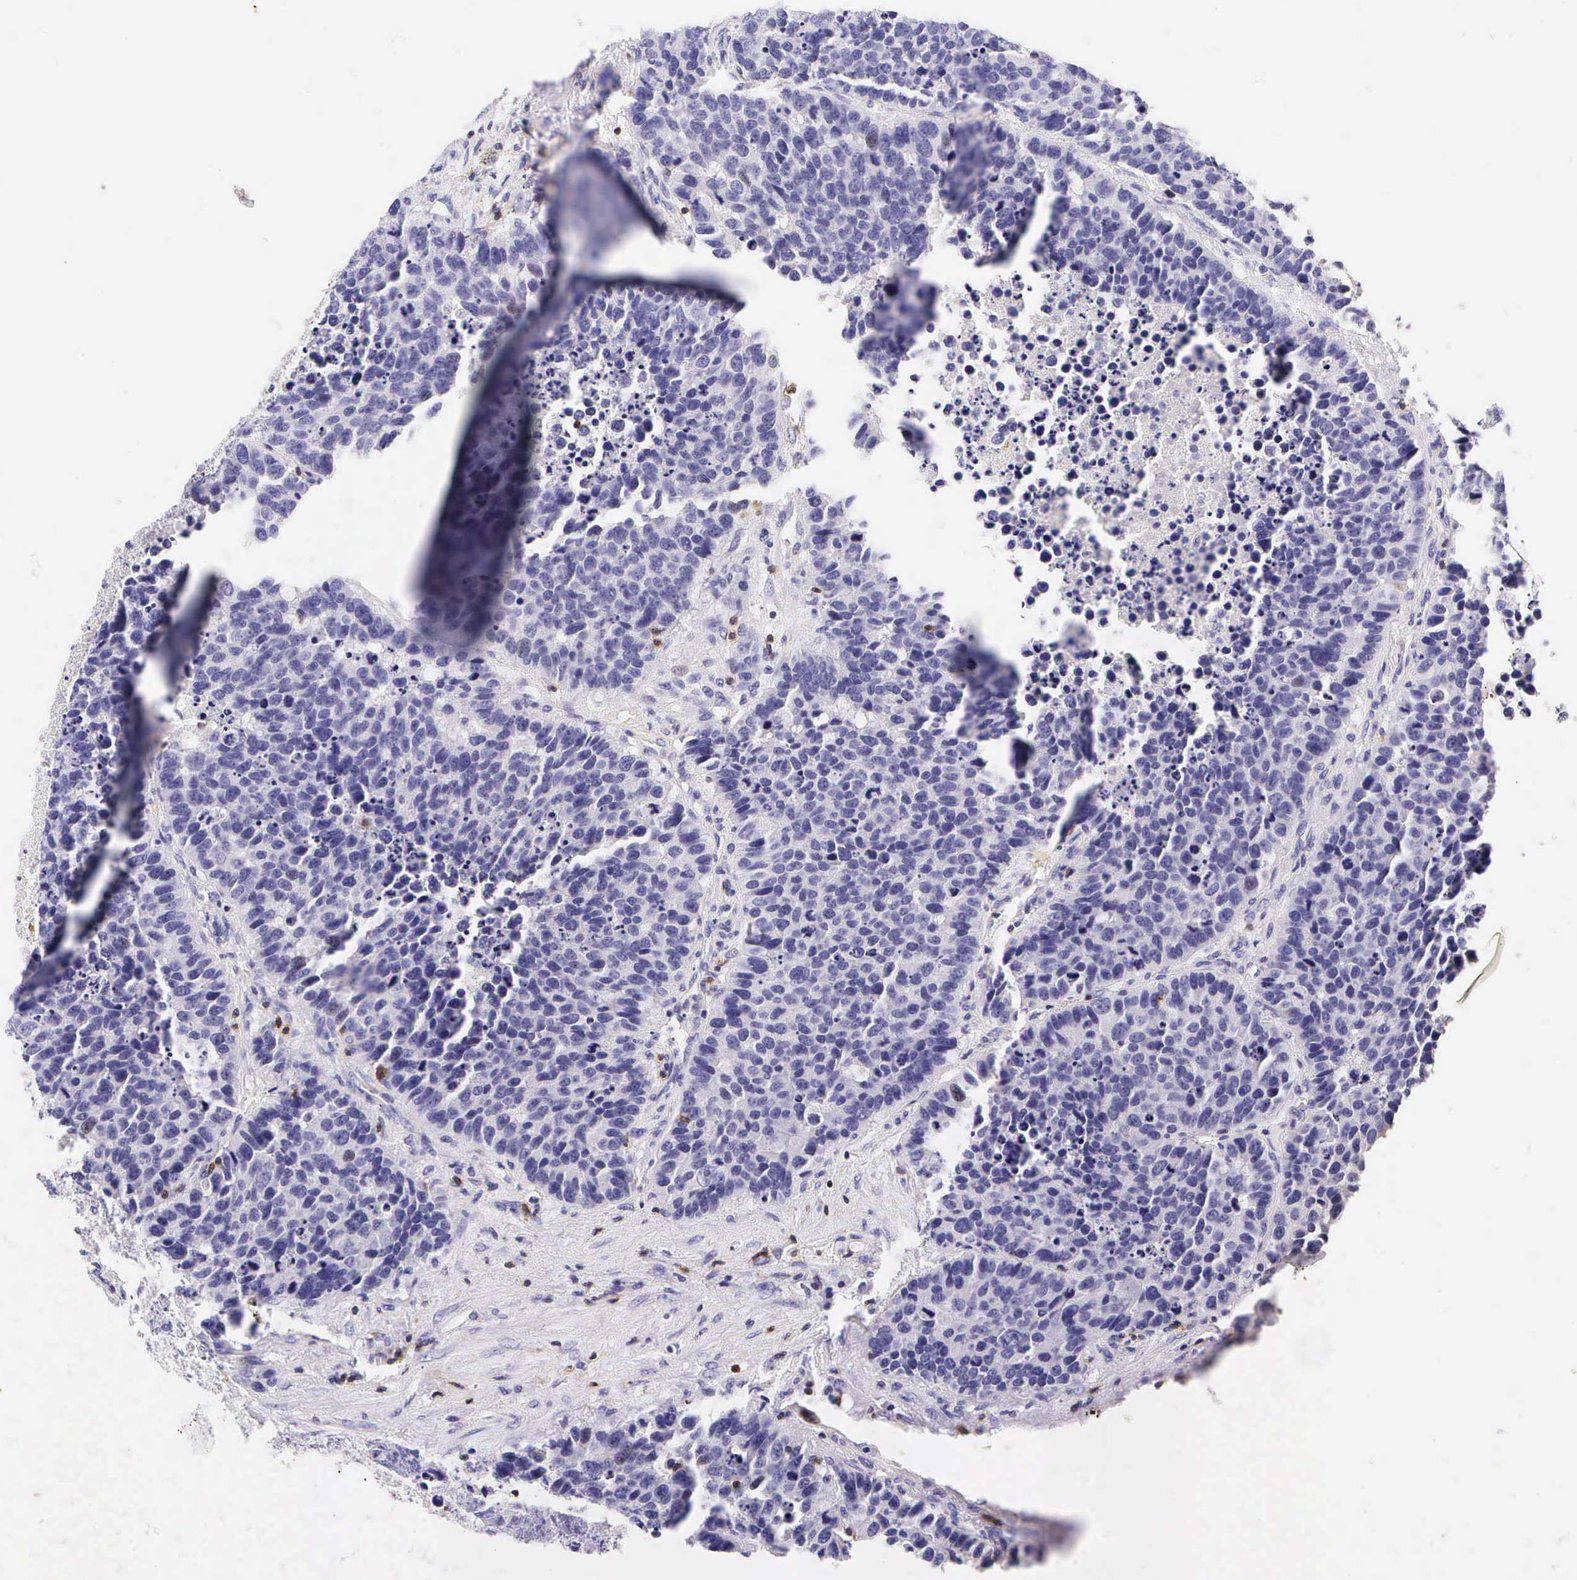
{"staining": {"intensity": "negative", "quantity": "none", "location": "none"}, "tissue": "lung cancer", "cell_type": "Tumor cells", "image_type": "cancer", "snomed": [{"axis": "morphology", "description": "Carcinoid, malignant, NOS"}, {"axis": "topography", "description": "Lung"}], "caption": "Immunohistochemistry histopathology image of lung carcinoid (malignant) stained for a protein (brown), which reveals no staining in tumor cells. (Brightfield microscopy of DAB (3,3'-diaminobenzidine) immunohistochemistry at high magnification).", "gene": "CD3E", "patient": {"sex": "male", "age": 60}}